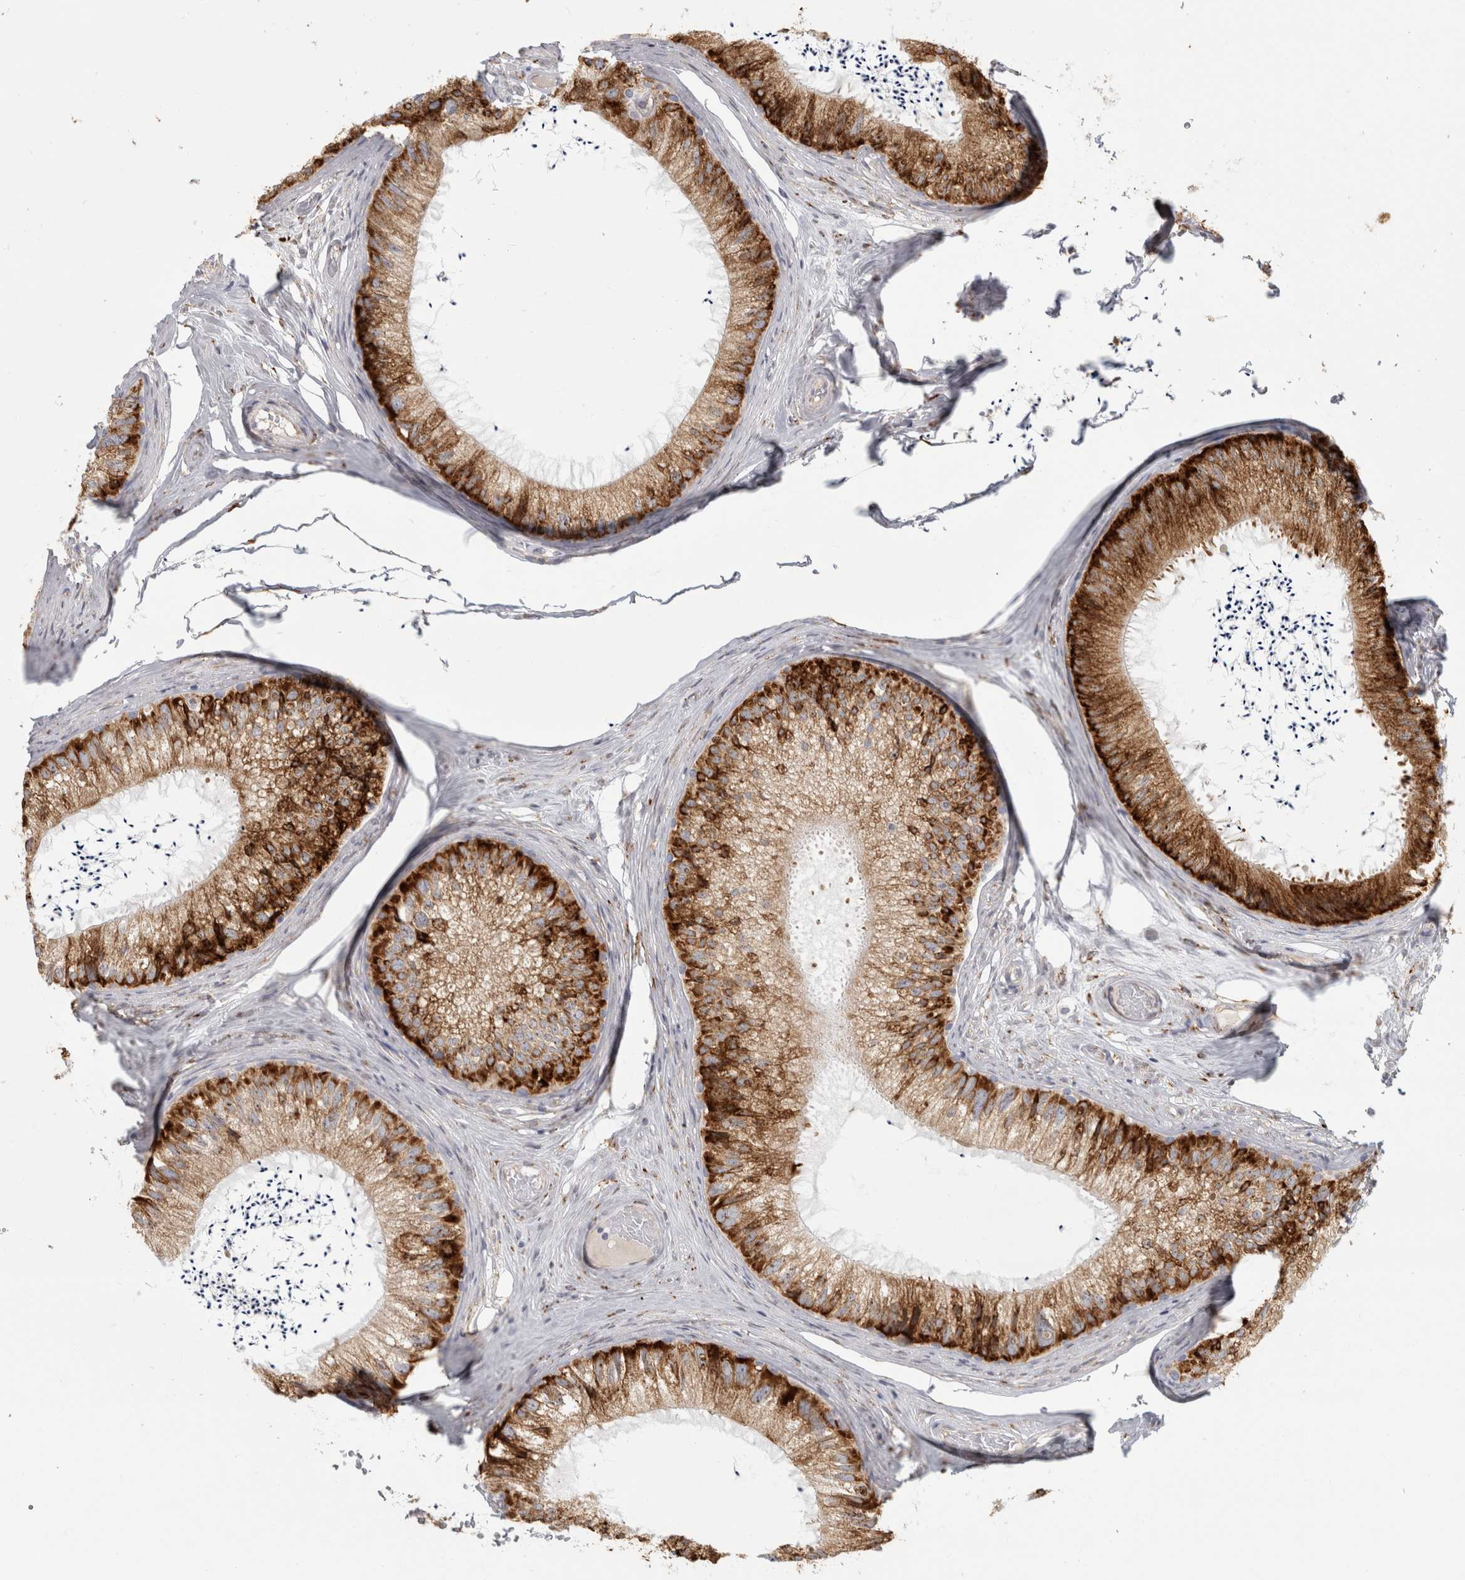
{"staining": {"intensity": "strong", "quantity": ">75%", "location": "cytoplasmic/membranous"}, "tissue": "epididymis", "cell_type": "Glandular cells", "image_type": "normal", "snomed": [{"axis": "morphology", "description": "Normal tissue, NOS"}, {"axis": "topography", "description": "Epididymis"}], "caption": "Immunohistochemical staining of unremarkable human epididymis reveals >75% levels of strong cytoplasmic/membranous protein staining in about >75% of glandular cells.", "gene": "OSTN", "patient": {"sex": "male", "age": 79}}